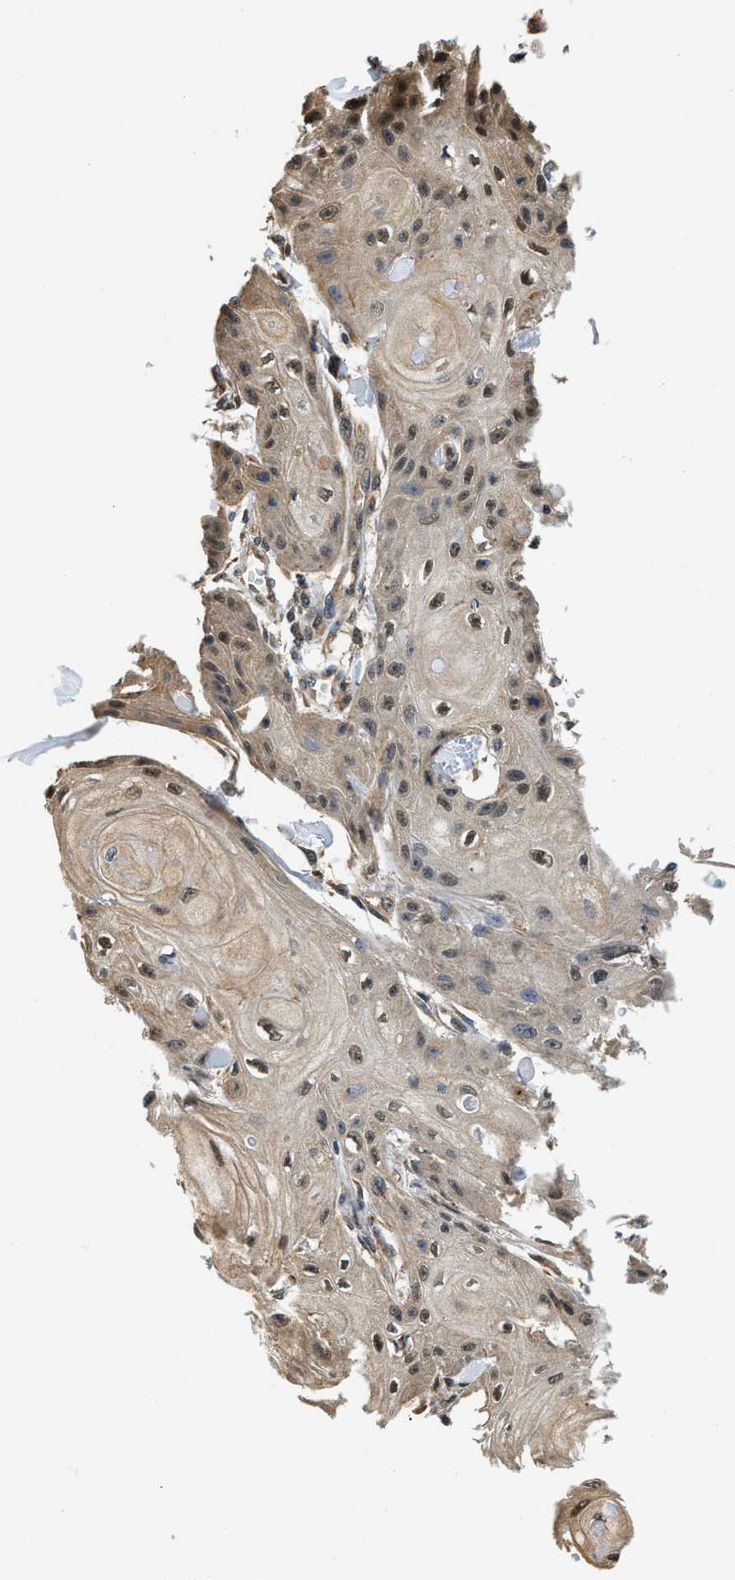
{"staining": {"intensity": "moderate", "quantity": ">75%", "location": "cytoplasmic/membranous,nuclear"}, "tissue": "skin cancer", "cell_type": "Tumor cells", "image_type": "cancer", "snomed": [{"axis": "morphology", "description": "Squamous cell carcinoma, NOS"}, {"axis": "topography", "description": "Skin"}], "caption": "Human skin squamous cell carcinoma stained with a protein marker shows moderate staining in tumor cells.", "gene": "BCL7C", "patient": {"sex": "male", "age": 74}}